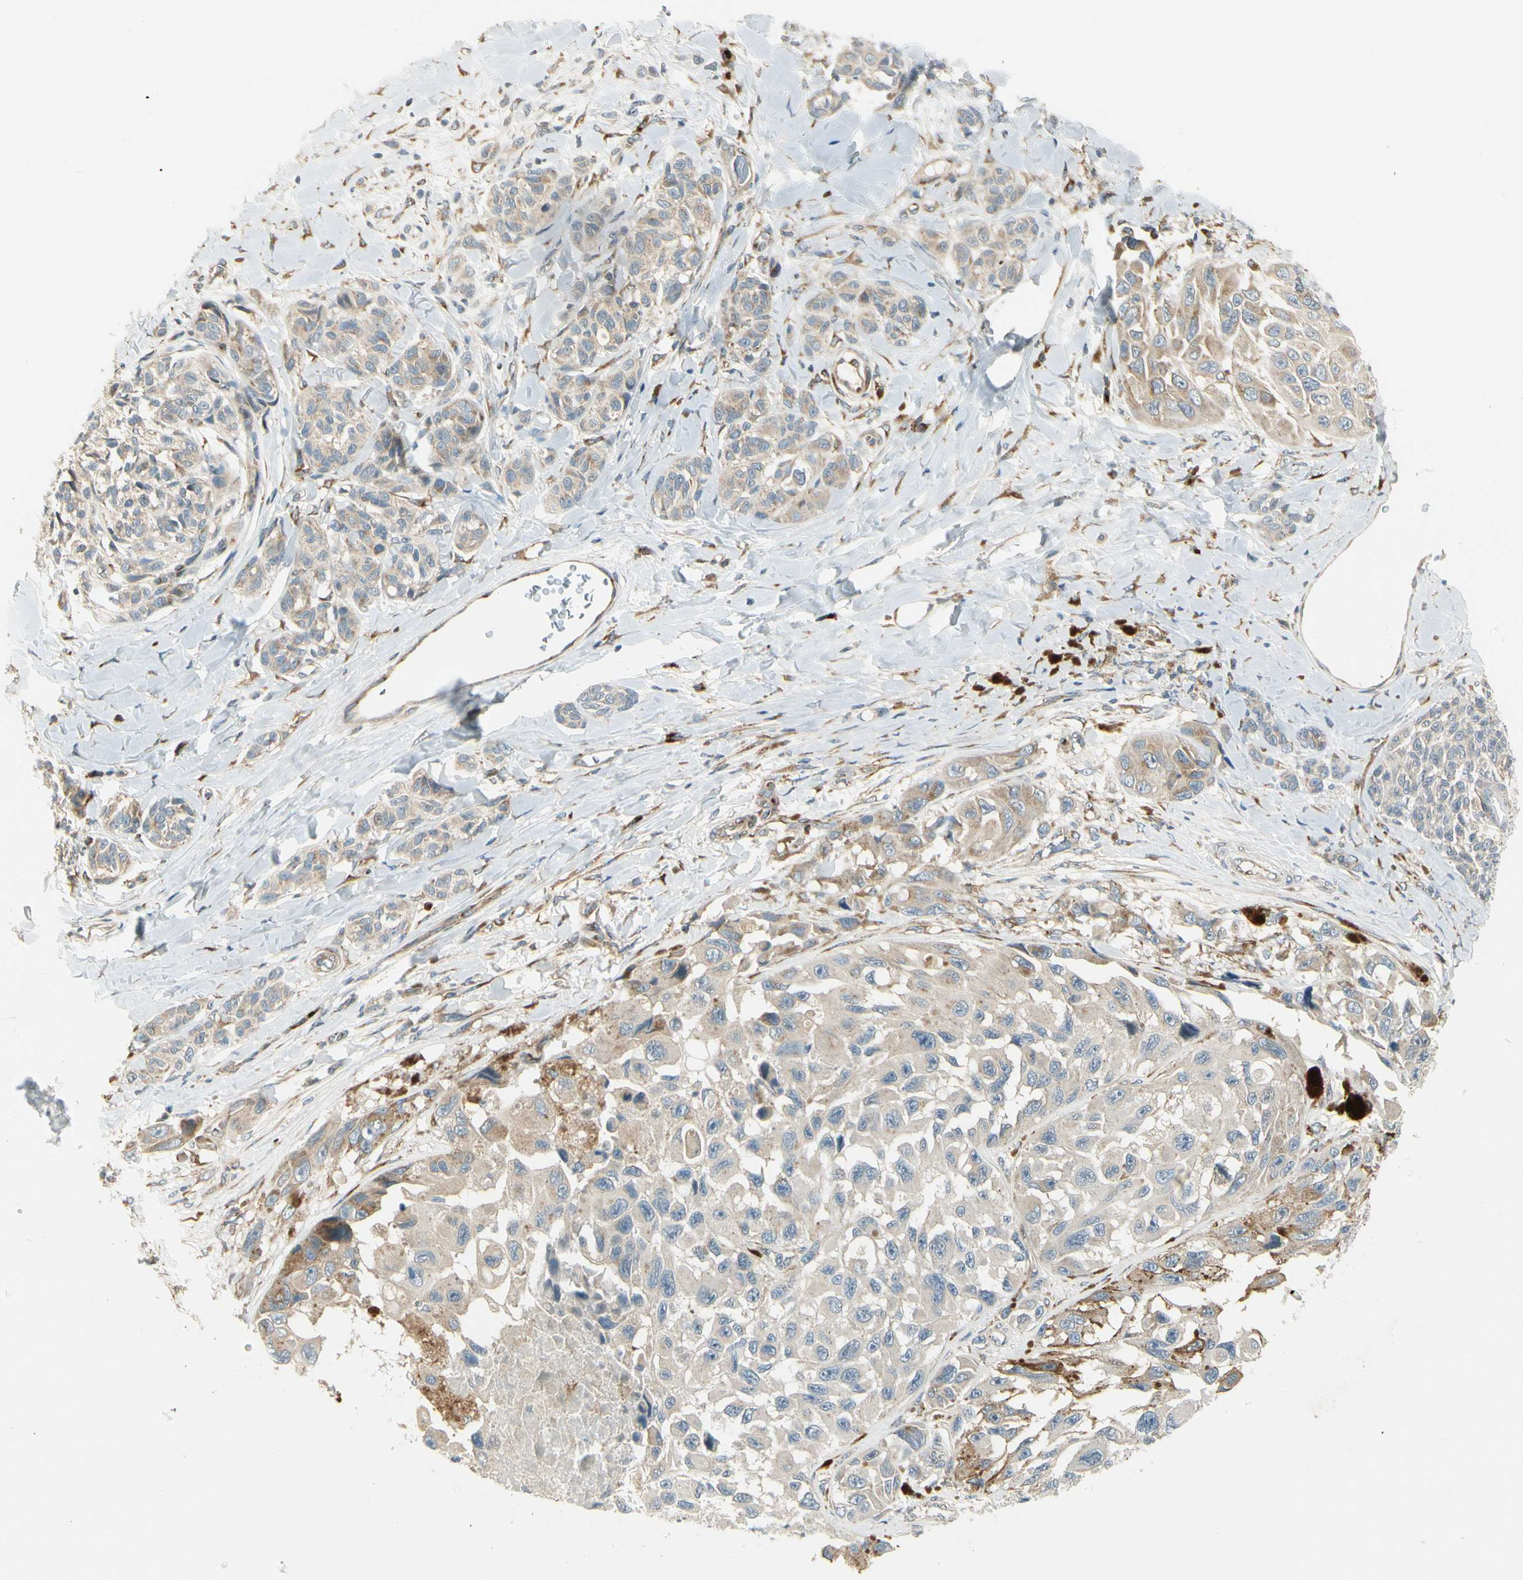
{"staining": {"intensity": "weak", "quantity": ">75%", "location": "cytoplasmic/membranous"}, "tissue": "melanoma", "cell_type": "Tumor cells", "image_type": "cancer", "snomed": [{"axis": "morphology", "description": "Malignant melanoma, NOS"}, {"axis": "topography", "description": "Skin"}], "caption": "Malignant melanoma was stained to show a protein in brown. There is low levels of weak cytoplasmic/membranous staining in approximately >75% of tumor cells. (Stains: DAB in brown, nuclei in blue, Microscopy: brightfield microscopy at high magnification).", "gene": "MANSC1", "patient": {"sex": "female", "age": 73}}